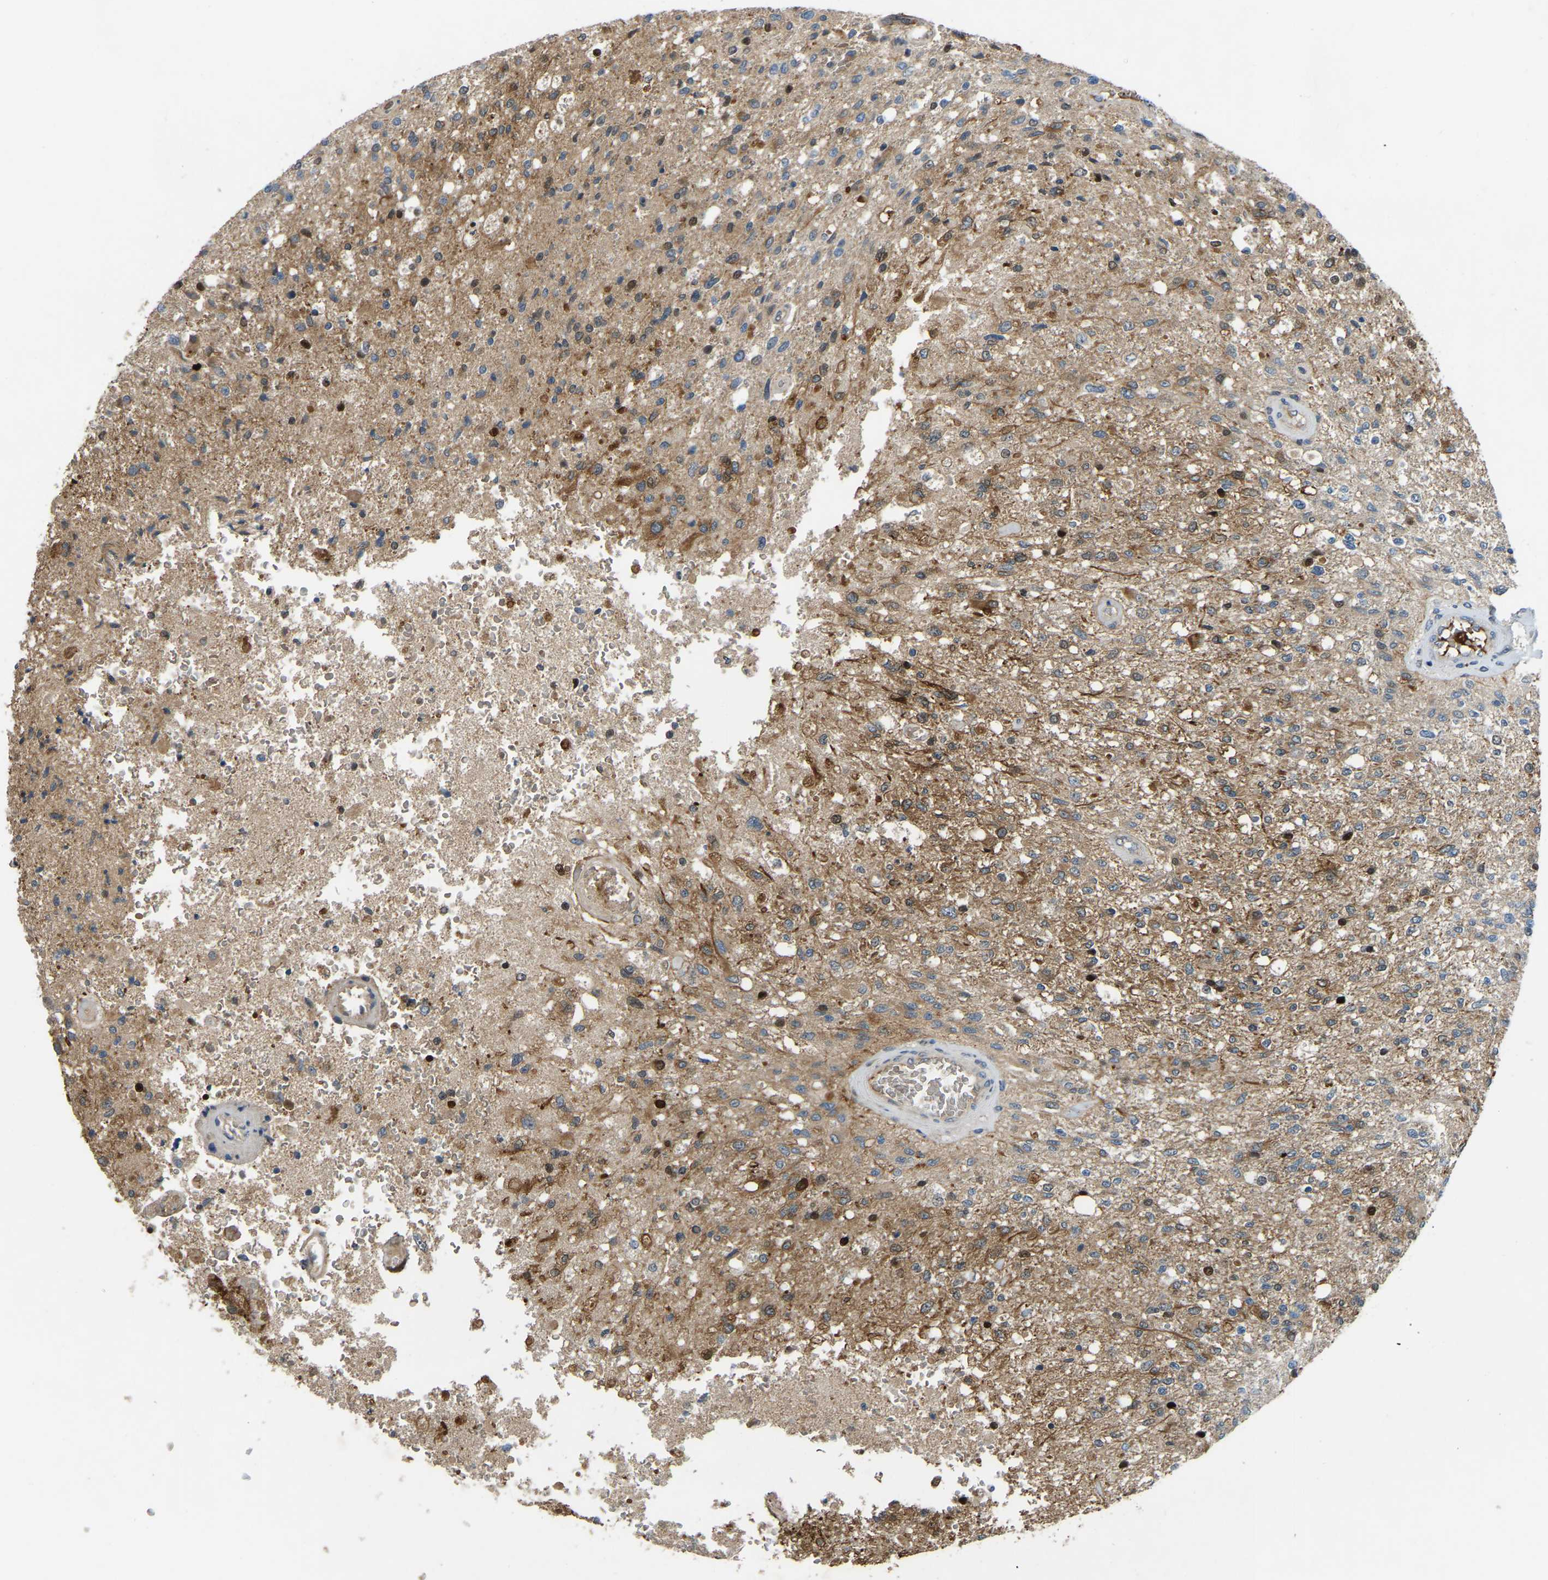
{"staining": {"intensity": "moderate", "quantity": ">75%", "location": "cytoplasmic/membranous"}, "tissue": "glioma", "cell_type": "Tumor cells", "image_type": "cancer", "snomed": [{"axis": "morphology", "description": "Normal tissue, NOS"}, {"axis": "morphology", "description": "Glioma, malignant, High grade"}, {"axis": "topography", "description": "Cerebral cortex"}], "caption": "Moderate cytoplasmic/membranous positivity for a protein is present in about >75% of tumor cells of glioma using IHC.", "gene": "C21orf91", "patient": {"sex": "male", "age": 77}}